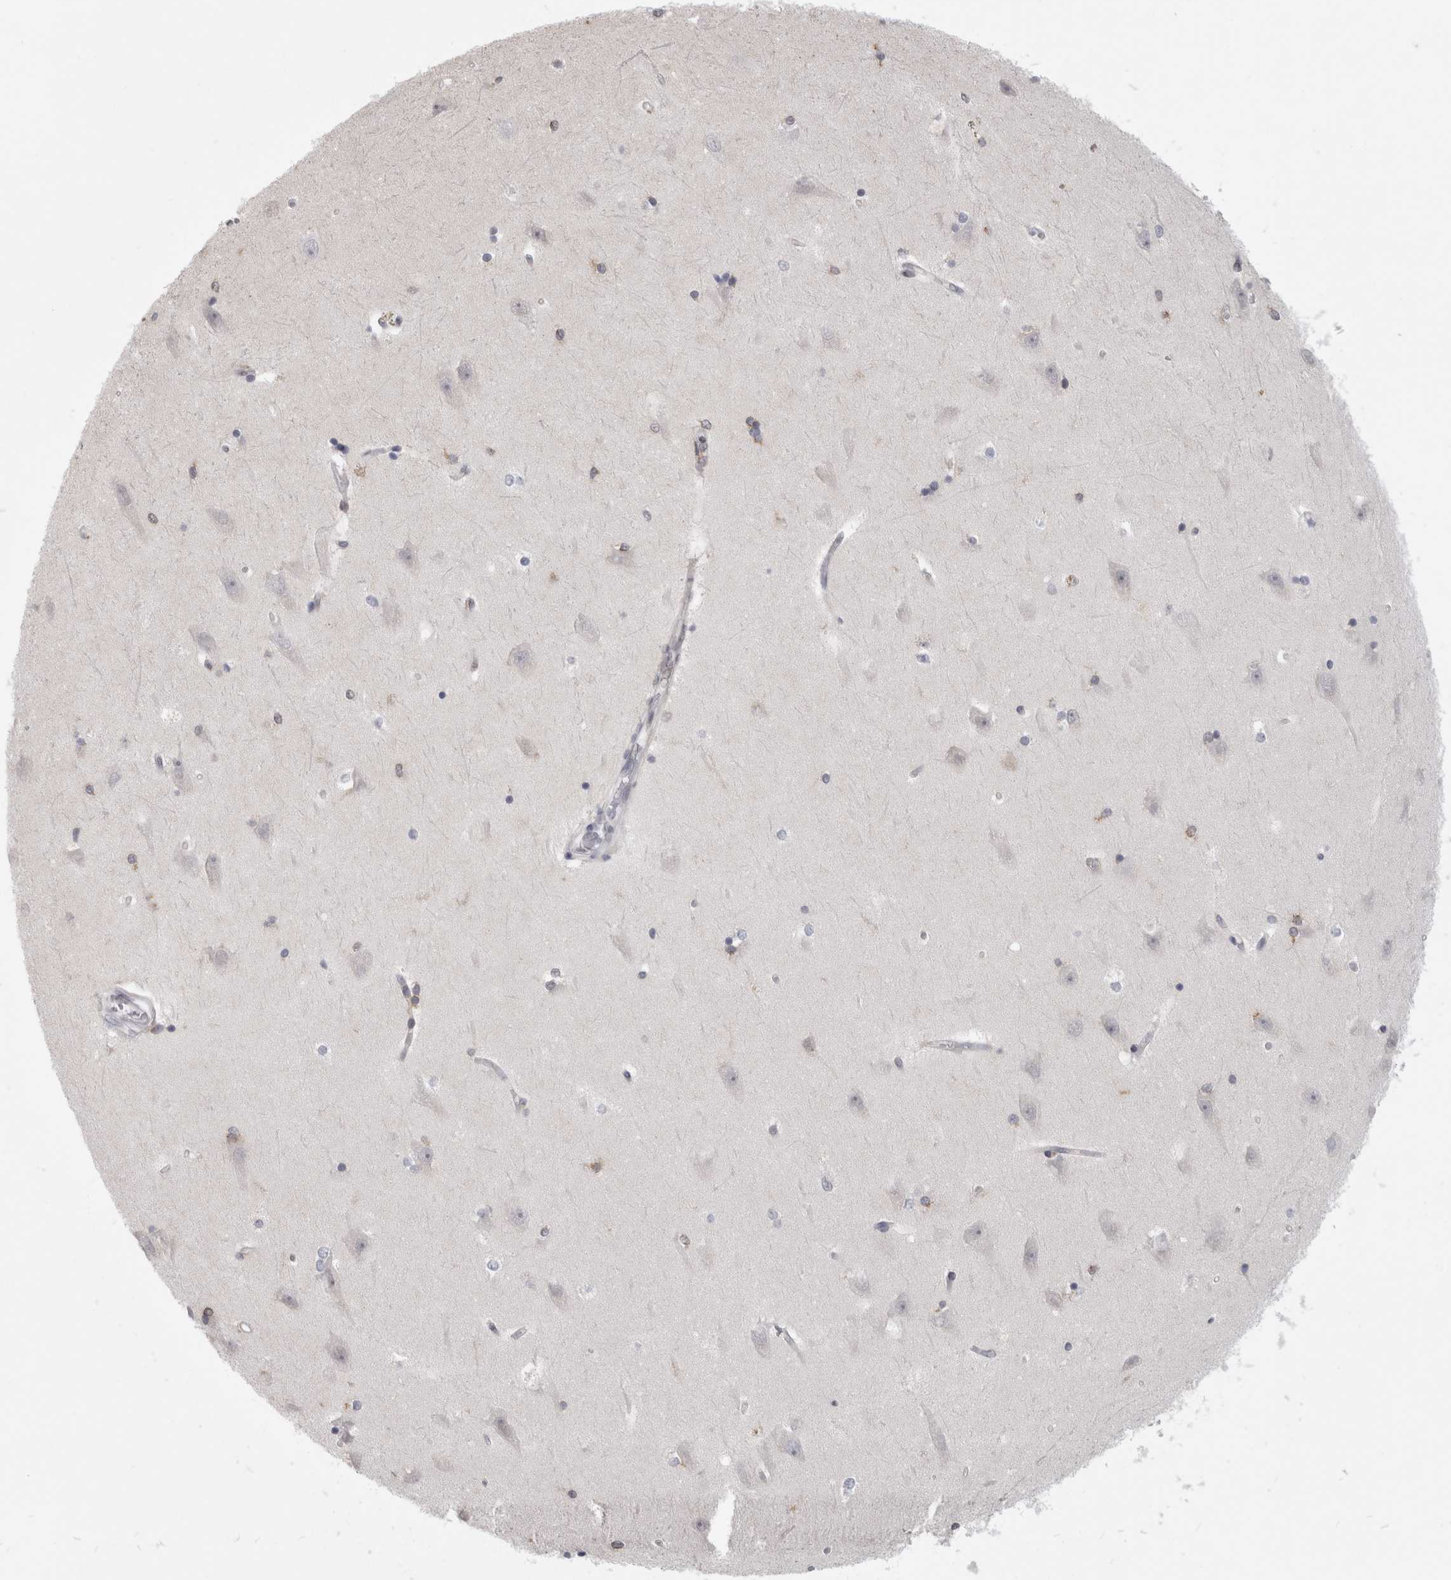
{"staining": {"intensity": "negative", "quantity": "none", "location": "none"}, "tissue": "hippocampus", "cell_type": "Glial cells", "image_type": "normal", "snomed": [{"axis": "morphology", "description": "Normal tissue, NOS"}, {"axis": "topography", "description": "Hippocampus"}], "caption": "Immunohistochemistry (IHC) of unremarkable hippocampus displays no staining in glial cells. (DAB IHC visualized using brightfield microscopy, high magnification).", "gene": "SRARP", "patient": {"sex": "male", "age": 45}}